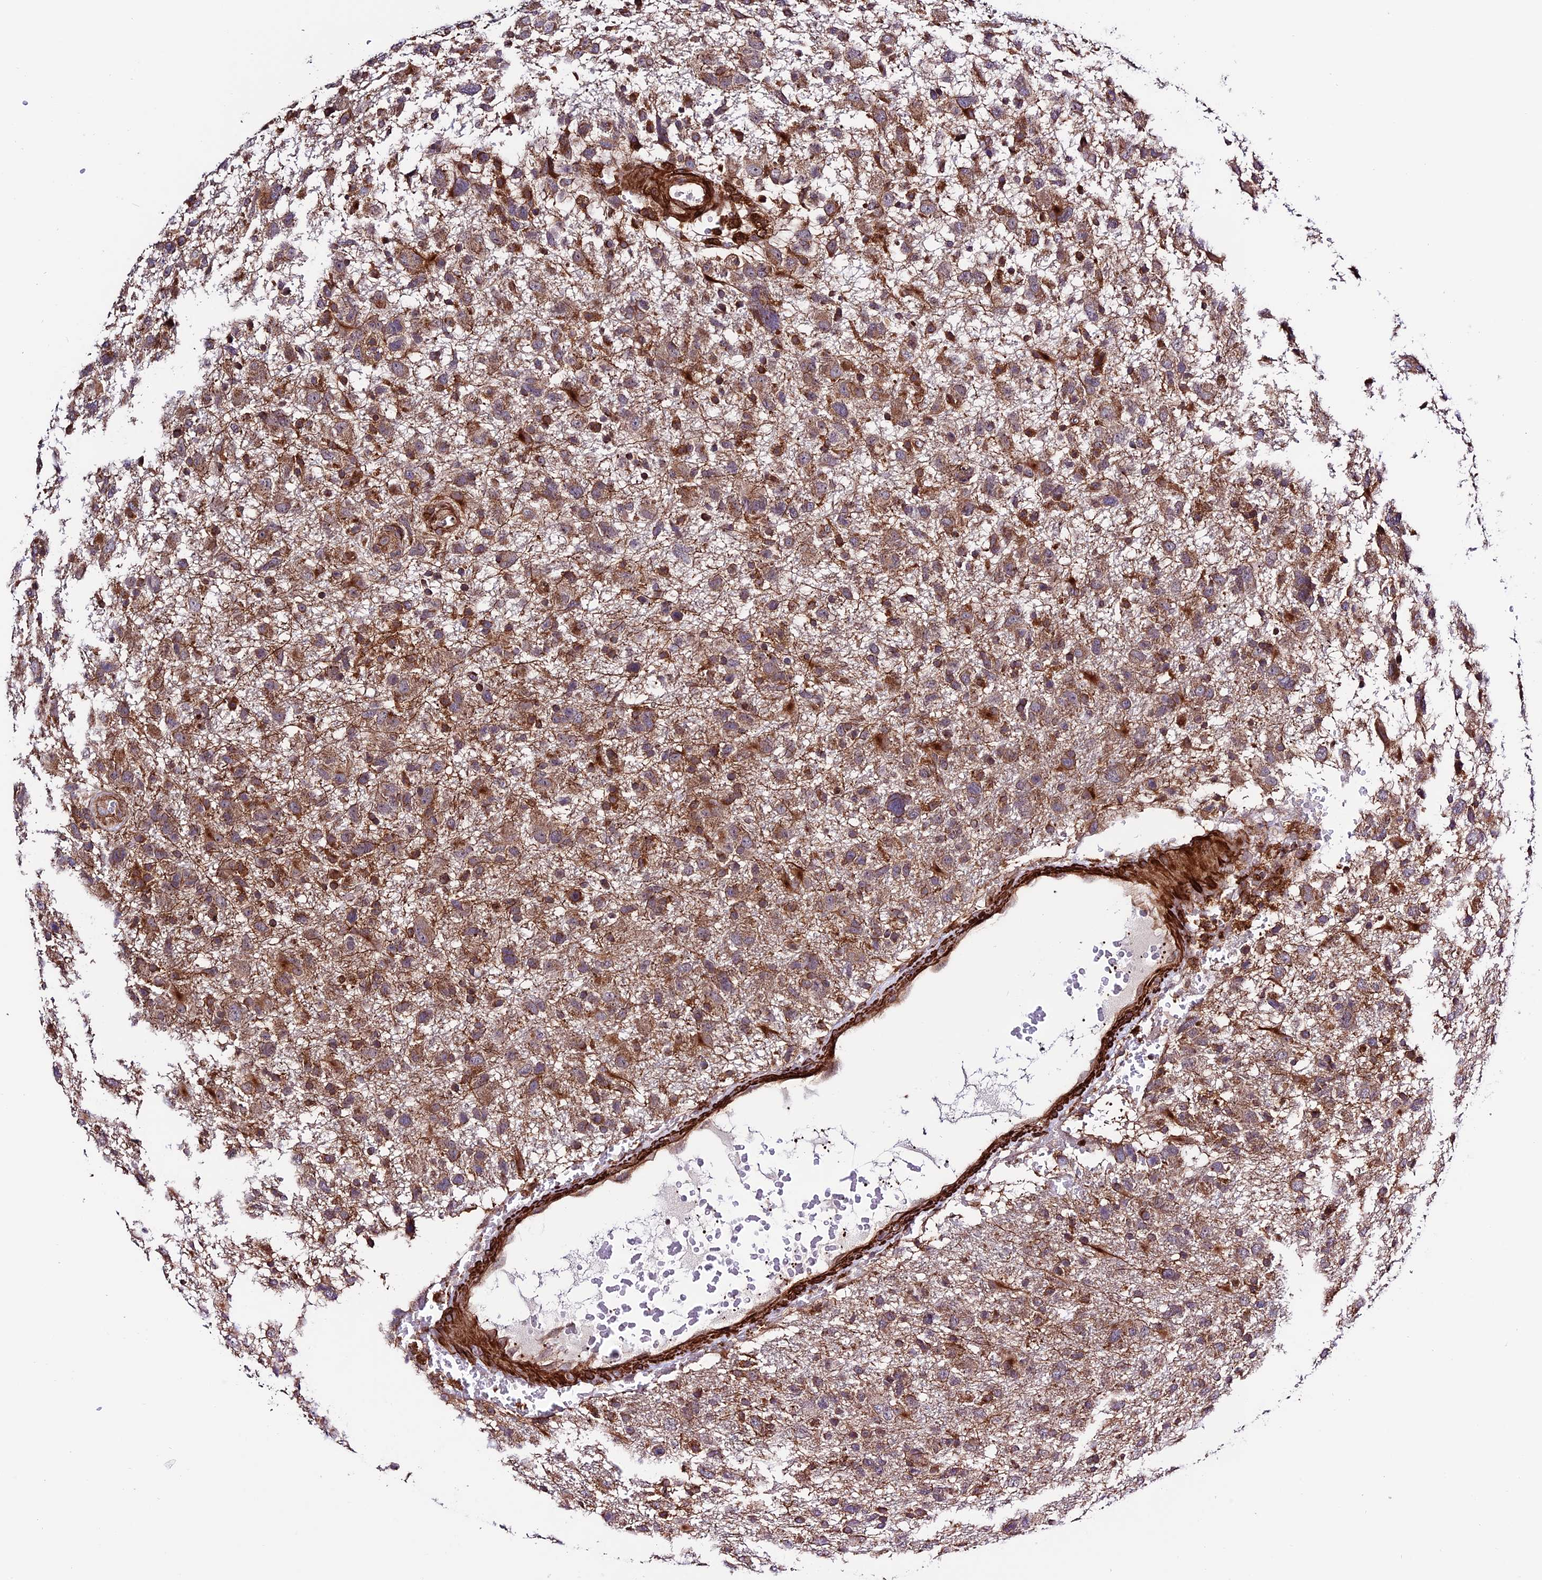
{"staining": {"intensity": "moderate", "quantity": ">75%", "location": "cytoplasmic/membranous"}, "tissue": "glioma", "cell_type": "Tumor cells", "image_type": "cancer", "snomed": [{"axis": "morphology", "description": "Glioma, malignant, High grade"}, {"axis": "topography", "description": "Brain"}], "caption": "Immunohistochemical staining of glioma shows medium levels of moderate cytoplasmic/membranous expression in about >75% of tumor cells. (Brightfield microscopy of DAB IHC at high magnification).", "gene": "TNIP3", "patient": {"sex": "male", "age": 61}}